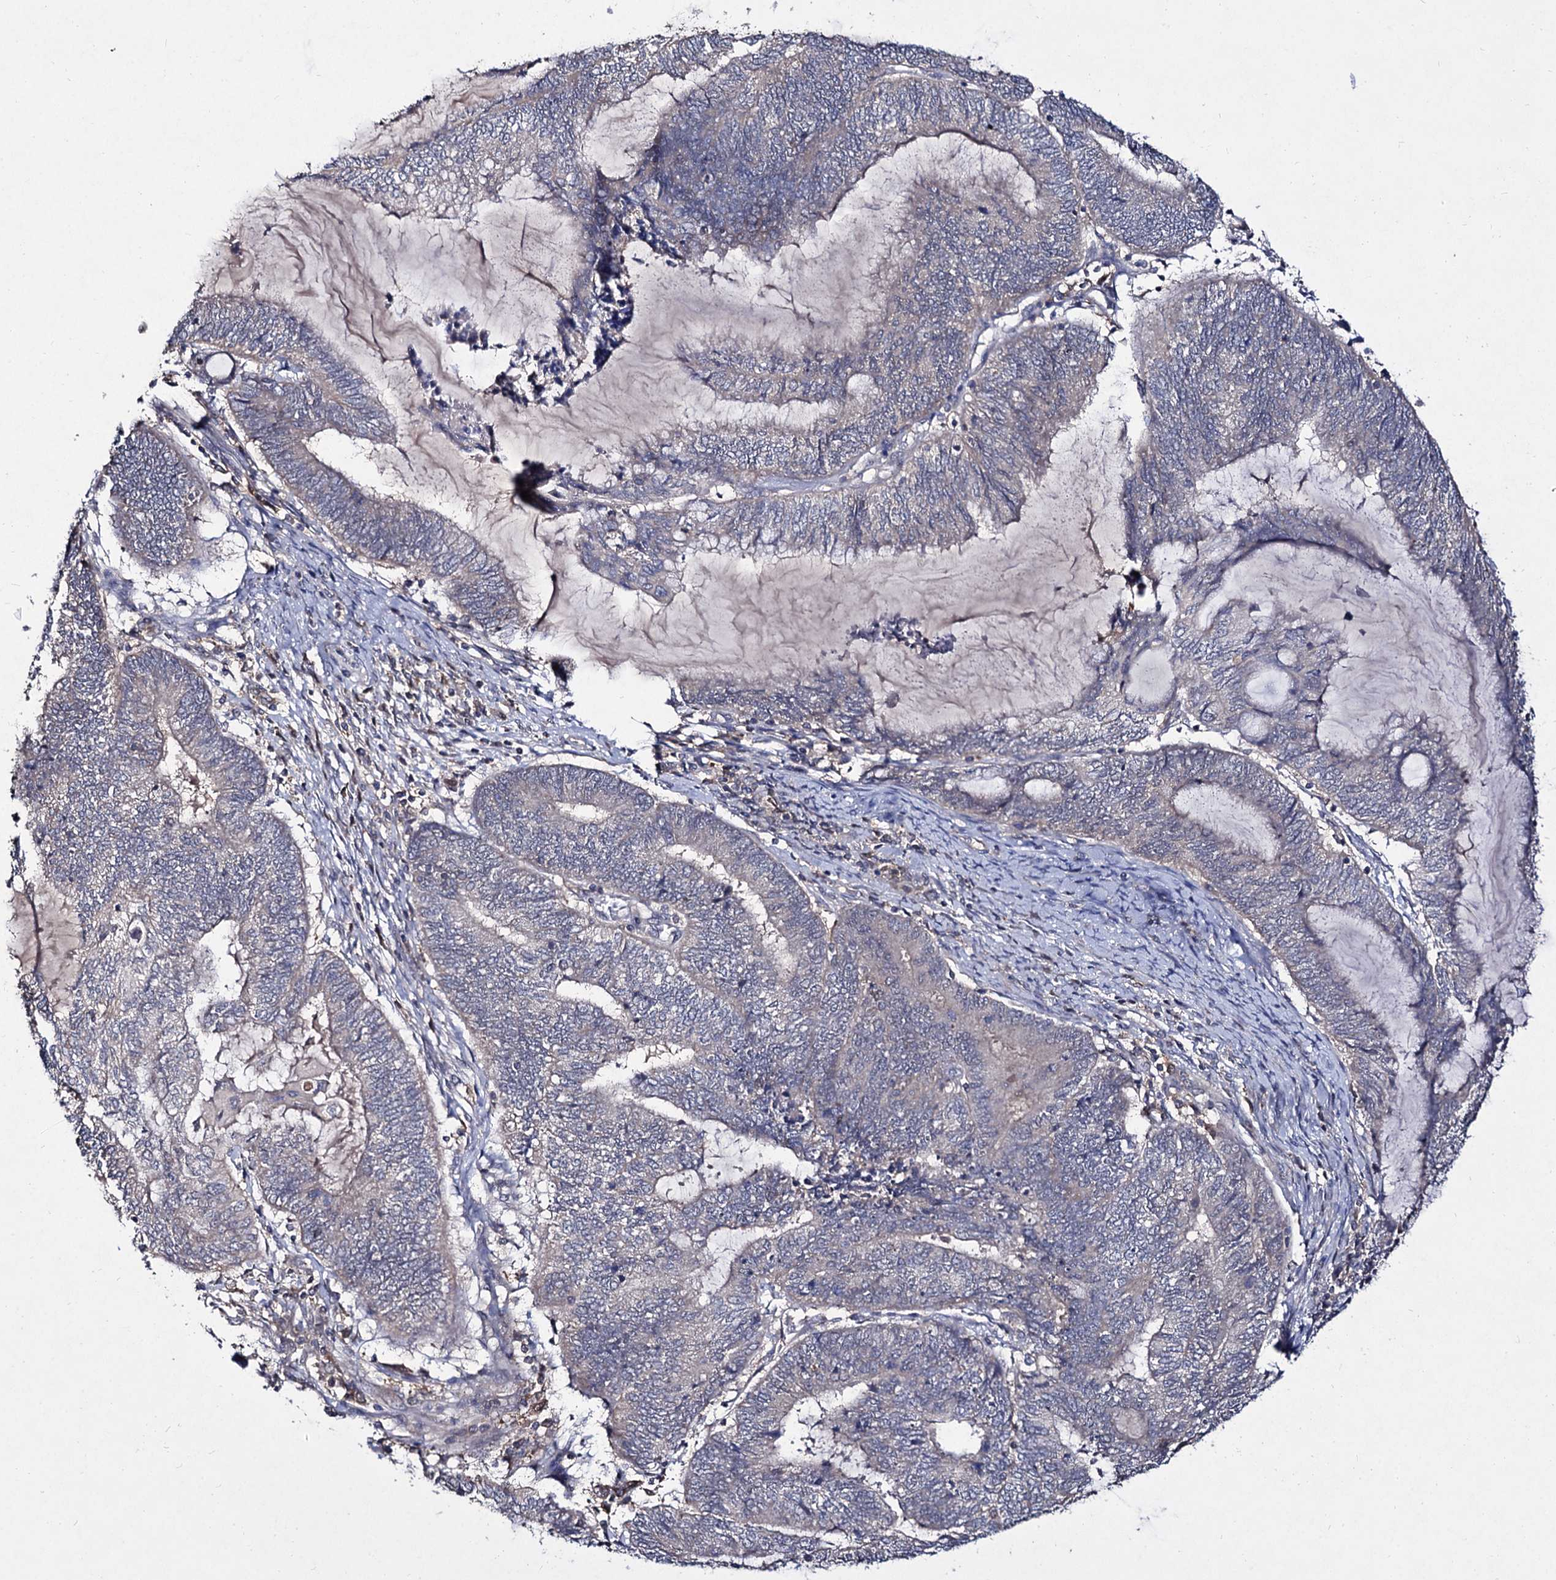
{"staining": {"intensity": "negative", "quantity": "none", "location": "none"}, "tissue": "endometrial cancer", "cell_type": "Tumor cells", "image_type": "cancer", "snomed": [{"axis": "morphology", "description": "Adenocarcinoma, NOS"}, {"axis": "topography", "description": "Uterus"}, {"axis": "topography", "description": "Endometrium"}], "caption": "Tumor cells show no significant staining in endometrial adenocarcinoma.", "gene": "ACTR6", "patient": {"sex": "female", "age": 70}}